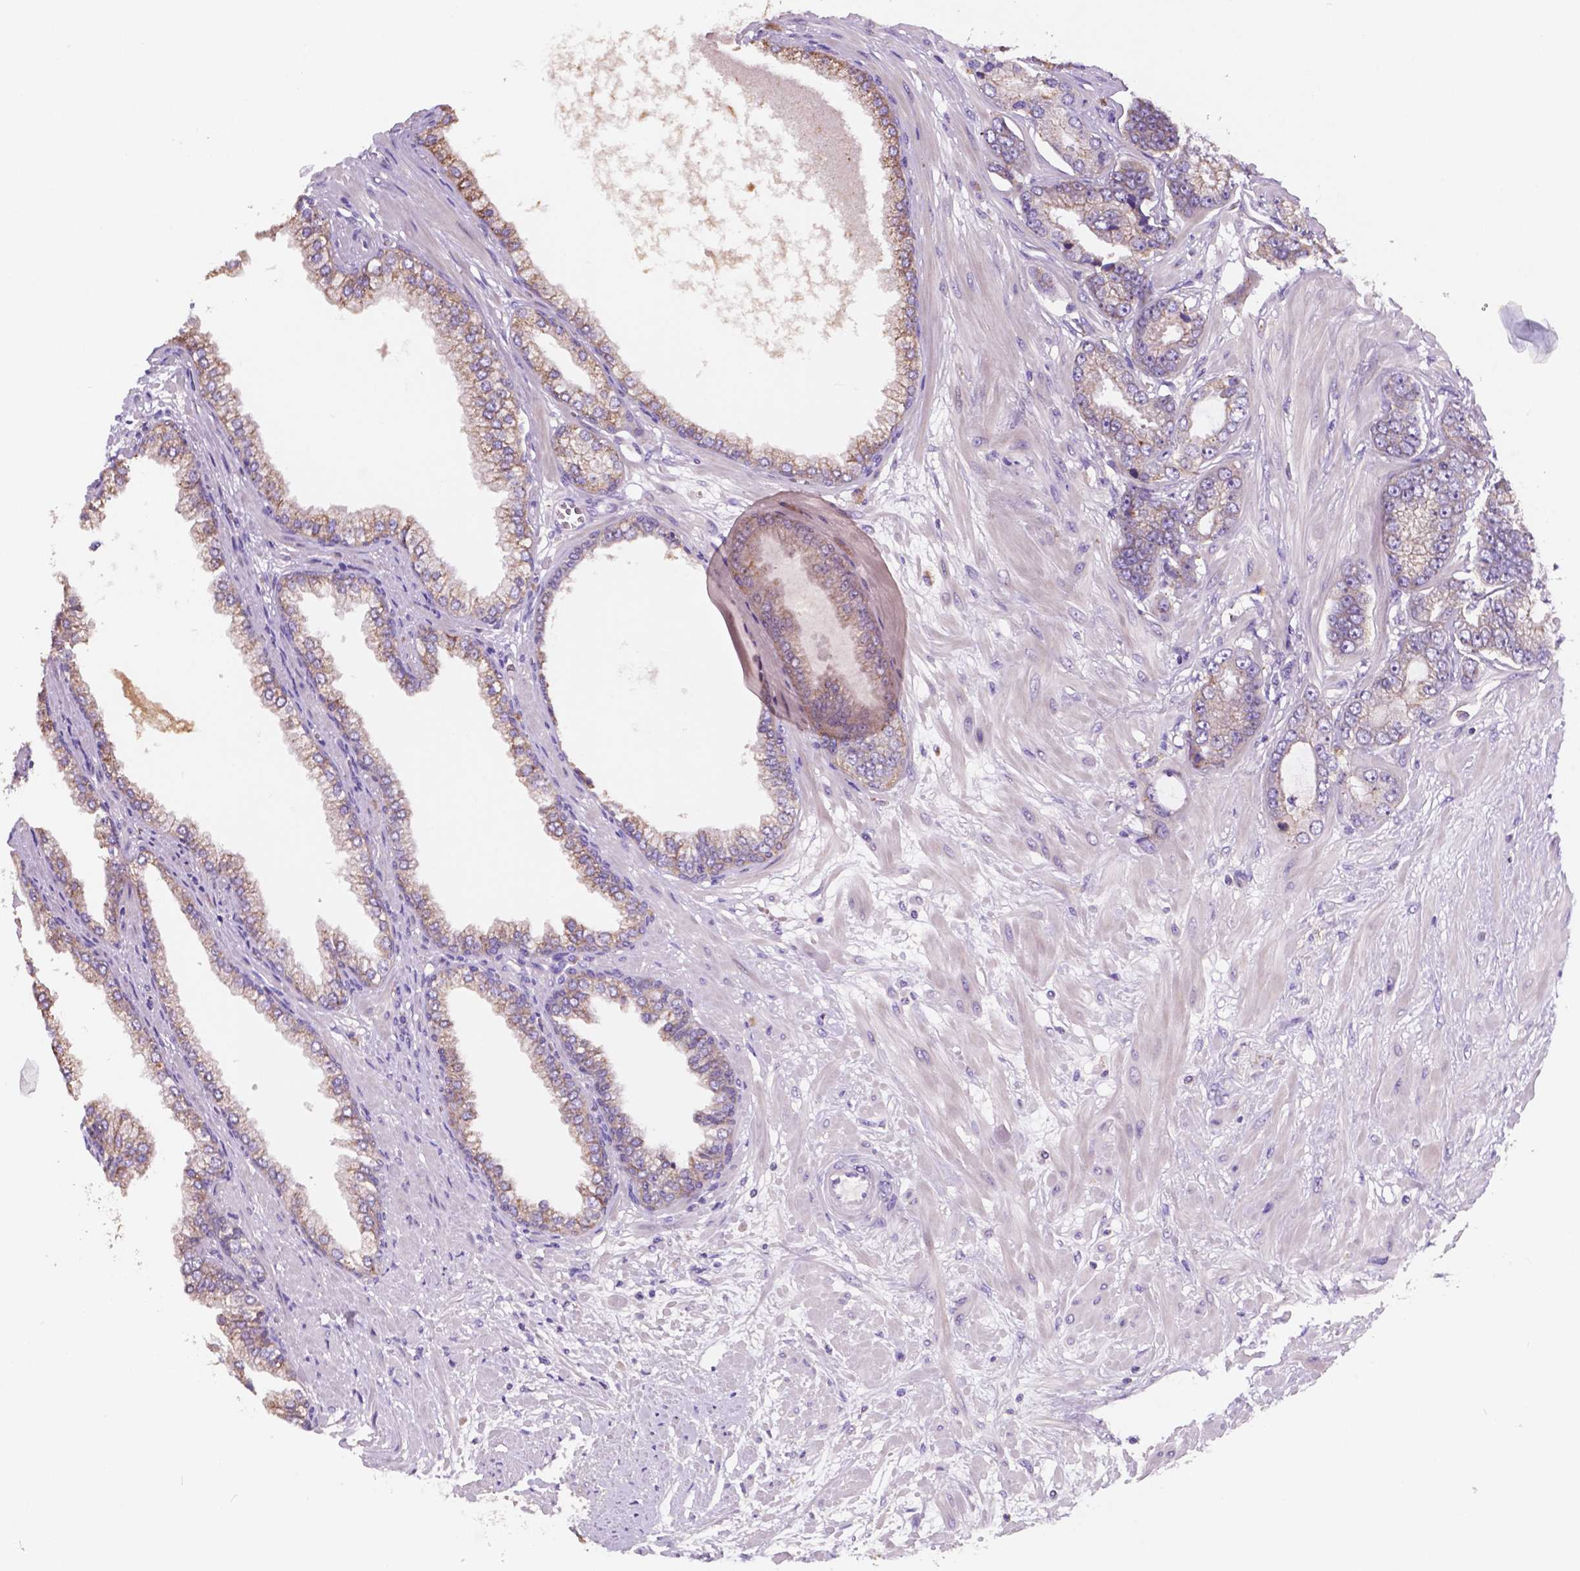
{"staining": {"intensity": "weak", "quantity": "<25%", "location": "cytoplasmic/membranous"}, "tissue": "prostate cancer", "cell_type": "Tumor cells", "image_type": "cancer", "snomed": [{"axis": "morphology", "description": "Adenocarcinoma, Low grade"}, {"axis": "topography", "description": "Prostate"}], "caption": "A micrograph of human low-grade adenocarcinoma (prostate) is negative for staining in tumor cells. The staining is performed using DAB brown chromogen with nuclei counter-stained in using hematoxylin.", "gene": "MKRN2OS", "patient": {"sex": "male", "age": 64}}